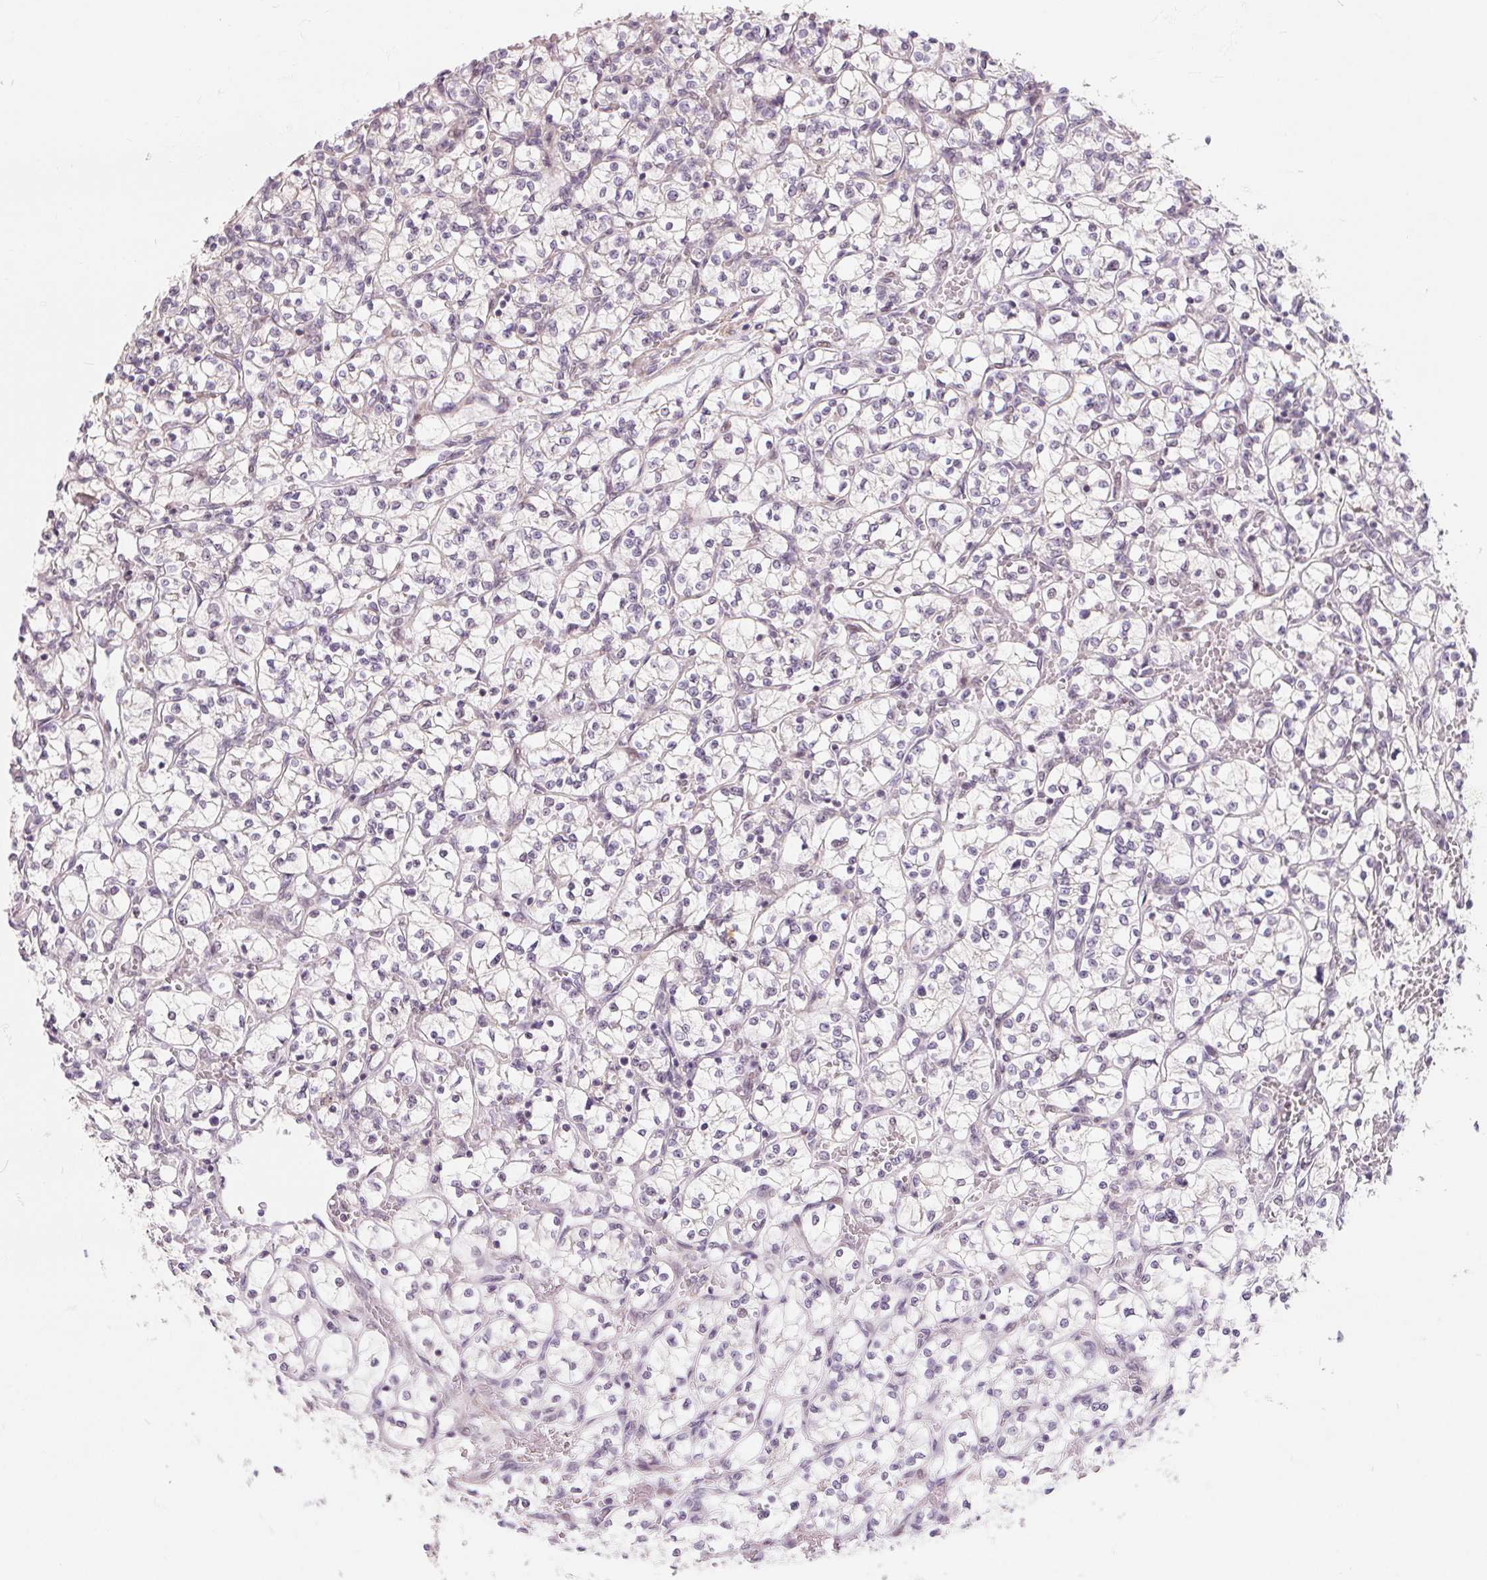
{"staining": {"intensity": "negative", "quantity": "none", "location": "none"}, "tissue": "renal cancer", "cell_type": "Tumor cells", "image_type": "cancer", "snomed": [{"axis": "morphology", "description": "Adenocarcinoma, NOS"}, {"axis": "topography", "description": "Kidney"}], "caption": "Immunohistochemical staining of human renal cancer reveals no significant expression in tumor cells. (Immunohistochemistry (ihc), brightfield microscopy, high magnification).", "gene": "NRG2", "patient": {"sex": "female", "age": 64}}